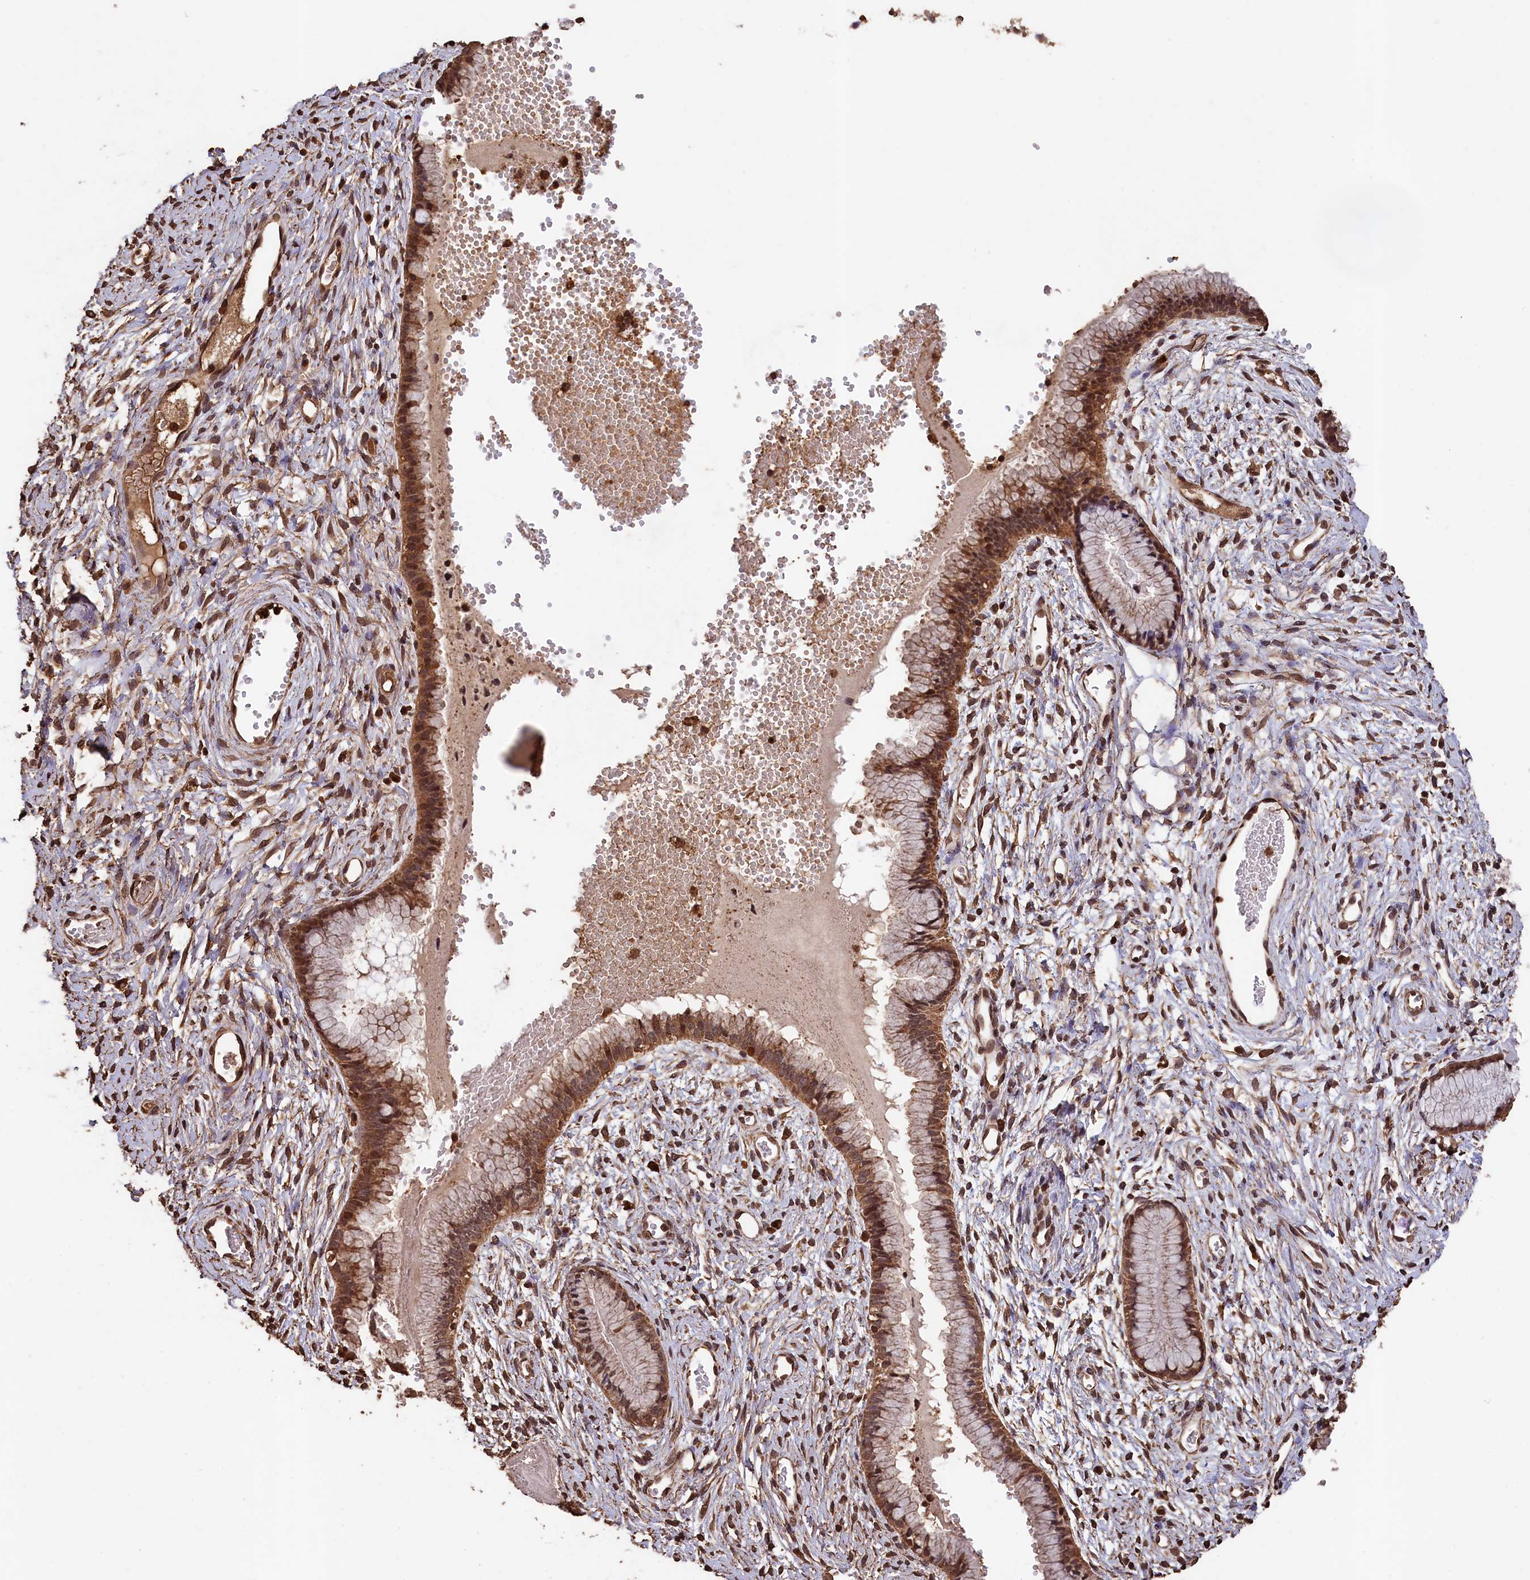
{"staining": {"intensity": "moderate", "quantity": ">75%", "location": "cytoplasmic/membranous,nuclear"}, "tissue": "cervix", "cell_type": "Glandular cells", "image_type": "normal", "snomed": [{"axis": "morphology", "description": "Normal tissue, NOS"}, {"axis": "topography", "description": "Cervix"}], "caption": "This is an image of immunohistochemistry (IHC) staining of normal cervix, which shows moderate staining in the cytoplasmic/membranous,nuclear of glandular cells.", "gene": "CEP57L1", "patient": {"sex": "female", "age": 42}}